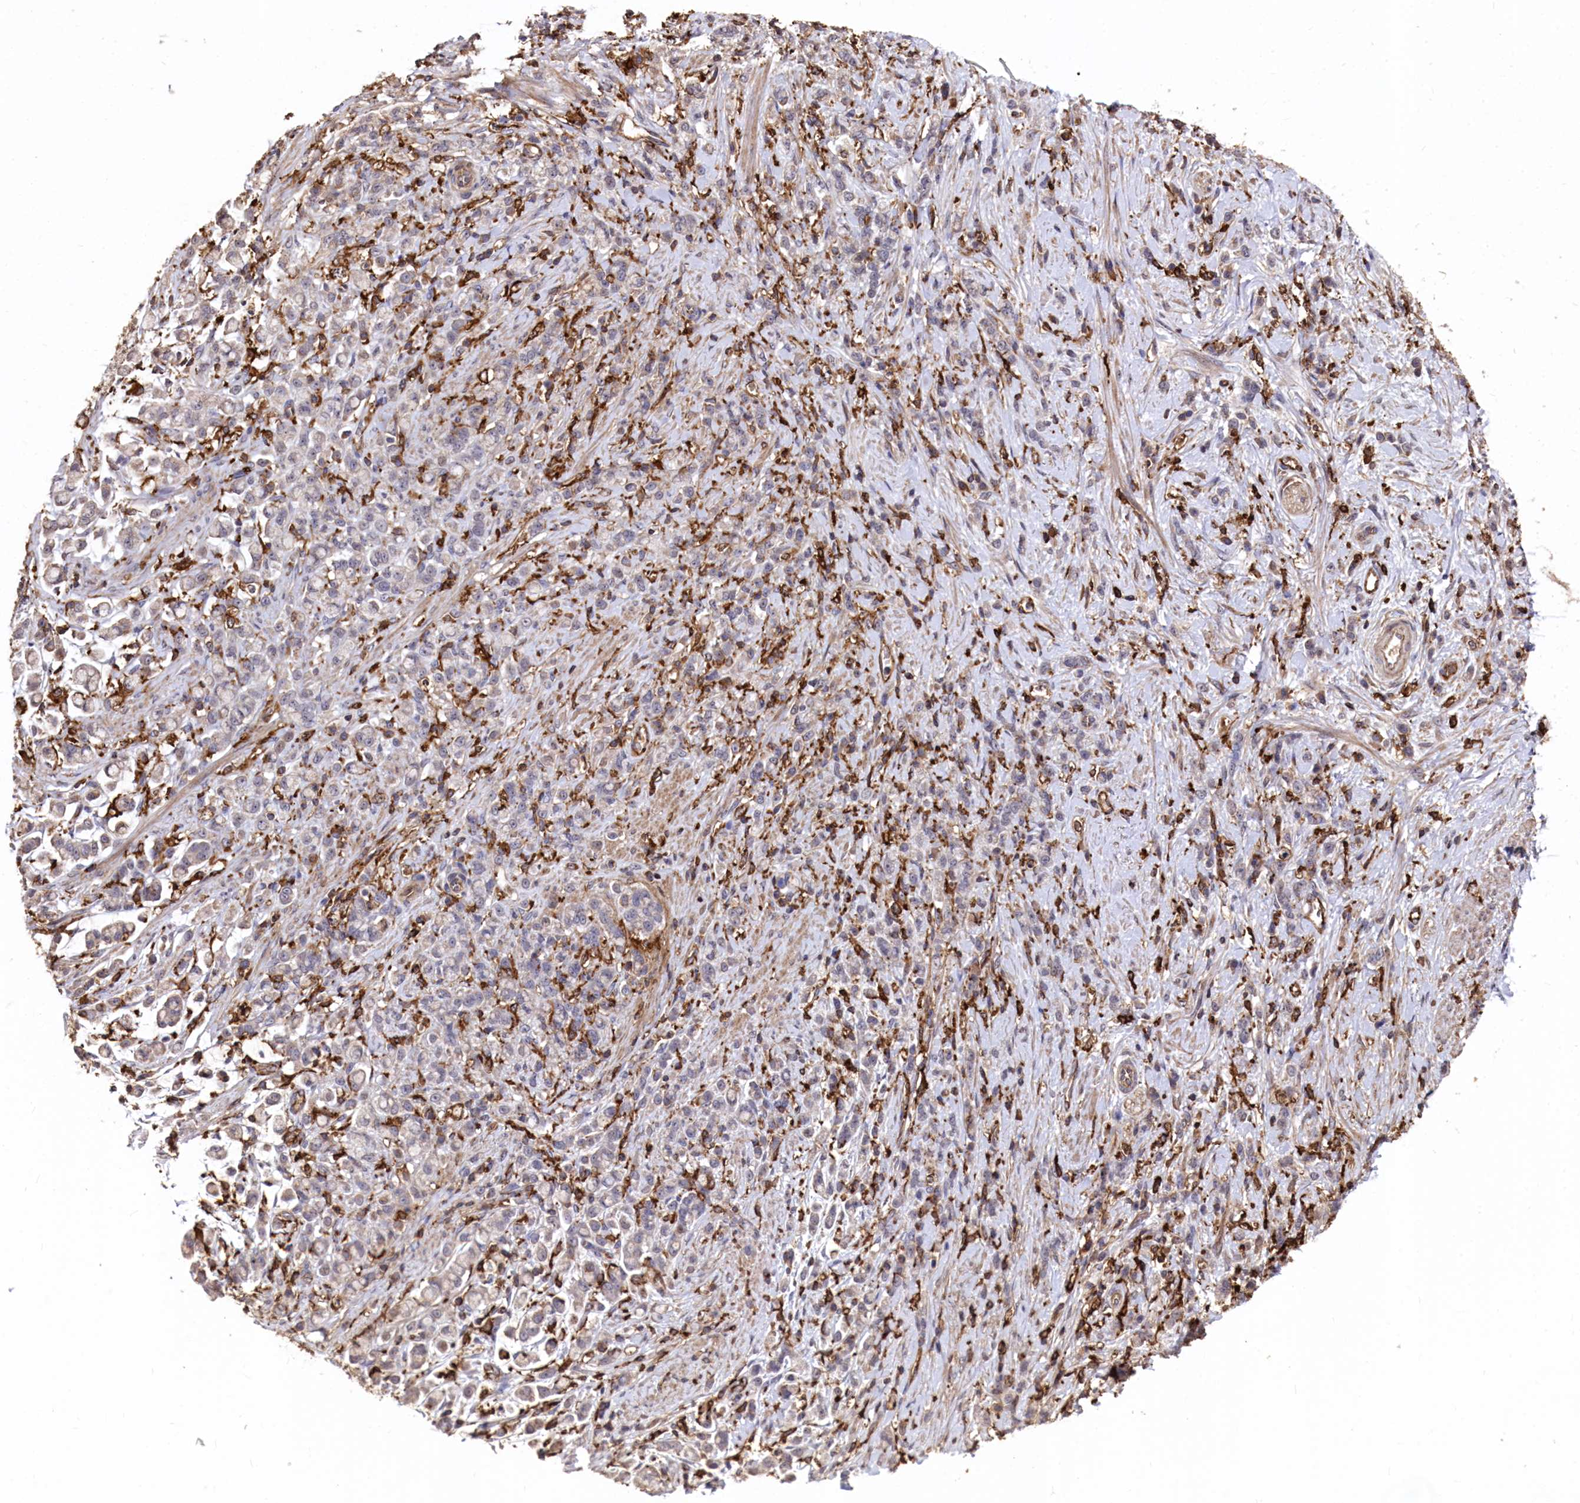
{"staining": {"intensity": "weak", "quantity": "<25%", "location": "cytoplasmic/membranous"}, "tissue": "stomach cancer", "cell_type": "Tumor cells", "image_type": "cancer", "snomed": [{"axis": "morphology", "description": "Adenocarcinoma, NOS"}, {"axis": "topography", "description": "Stomach"}], "caption": "The photomicrograph shows no staining of tumor cells in stomach cancer (adenocarcinoma).", "gene": "PLEKHO2", "patient": {"sex": "female", "age": 60}}